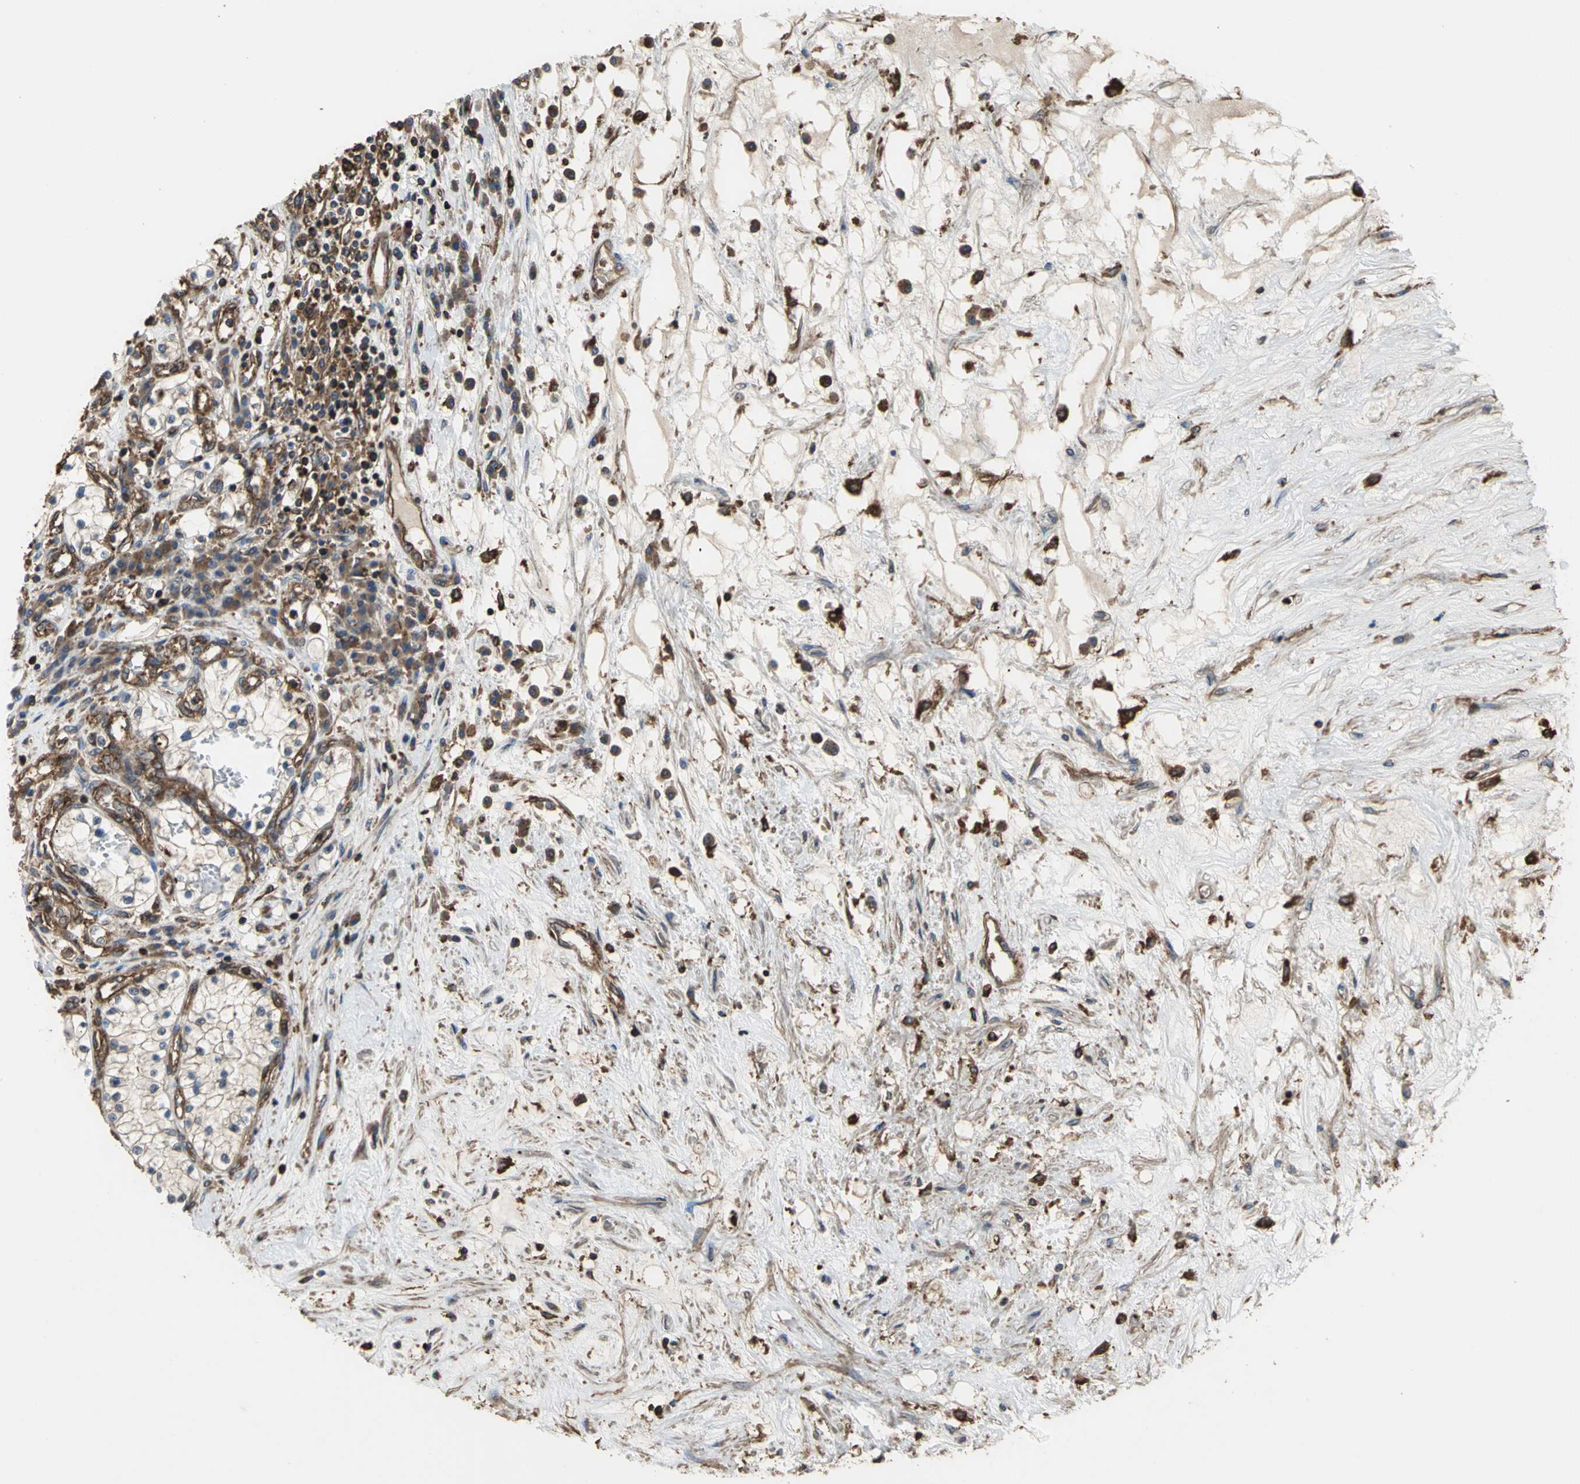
{"staining": {"intensity": "negative", "quantity": "none", "location": "none"}, "tissue": "renal cancer", "cell_type": "Tumor cells", "image_type": "cancer", "snomed": [{"axis": "morphology", "description": "Adenocarcinoma, NOS"}, {"axis": "topography", "description": "Kidney"}], "caption": "The IHC image has no significant positivity in tumor cells of renal adenocarcinoma tissue.", "gene": "TLN1", "patient": {"sex": "male", "age": 68}}